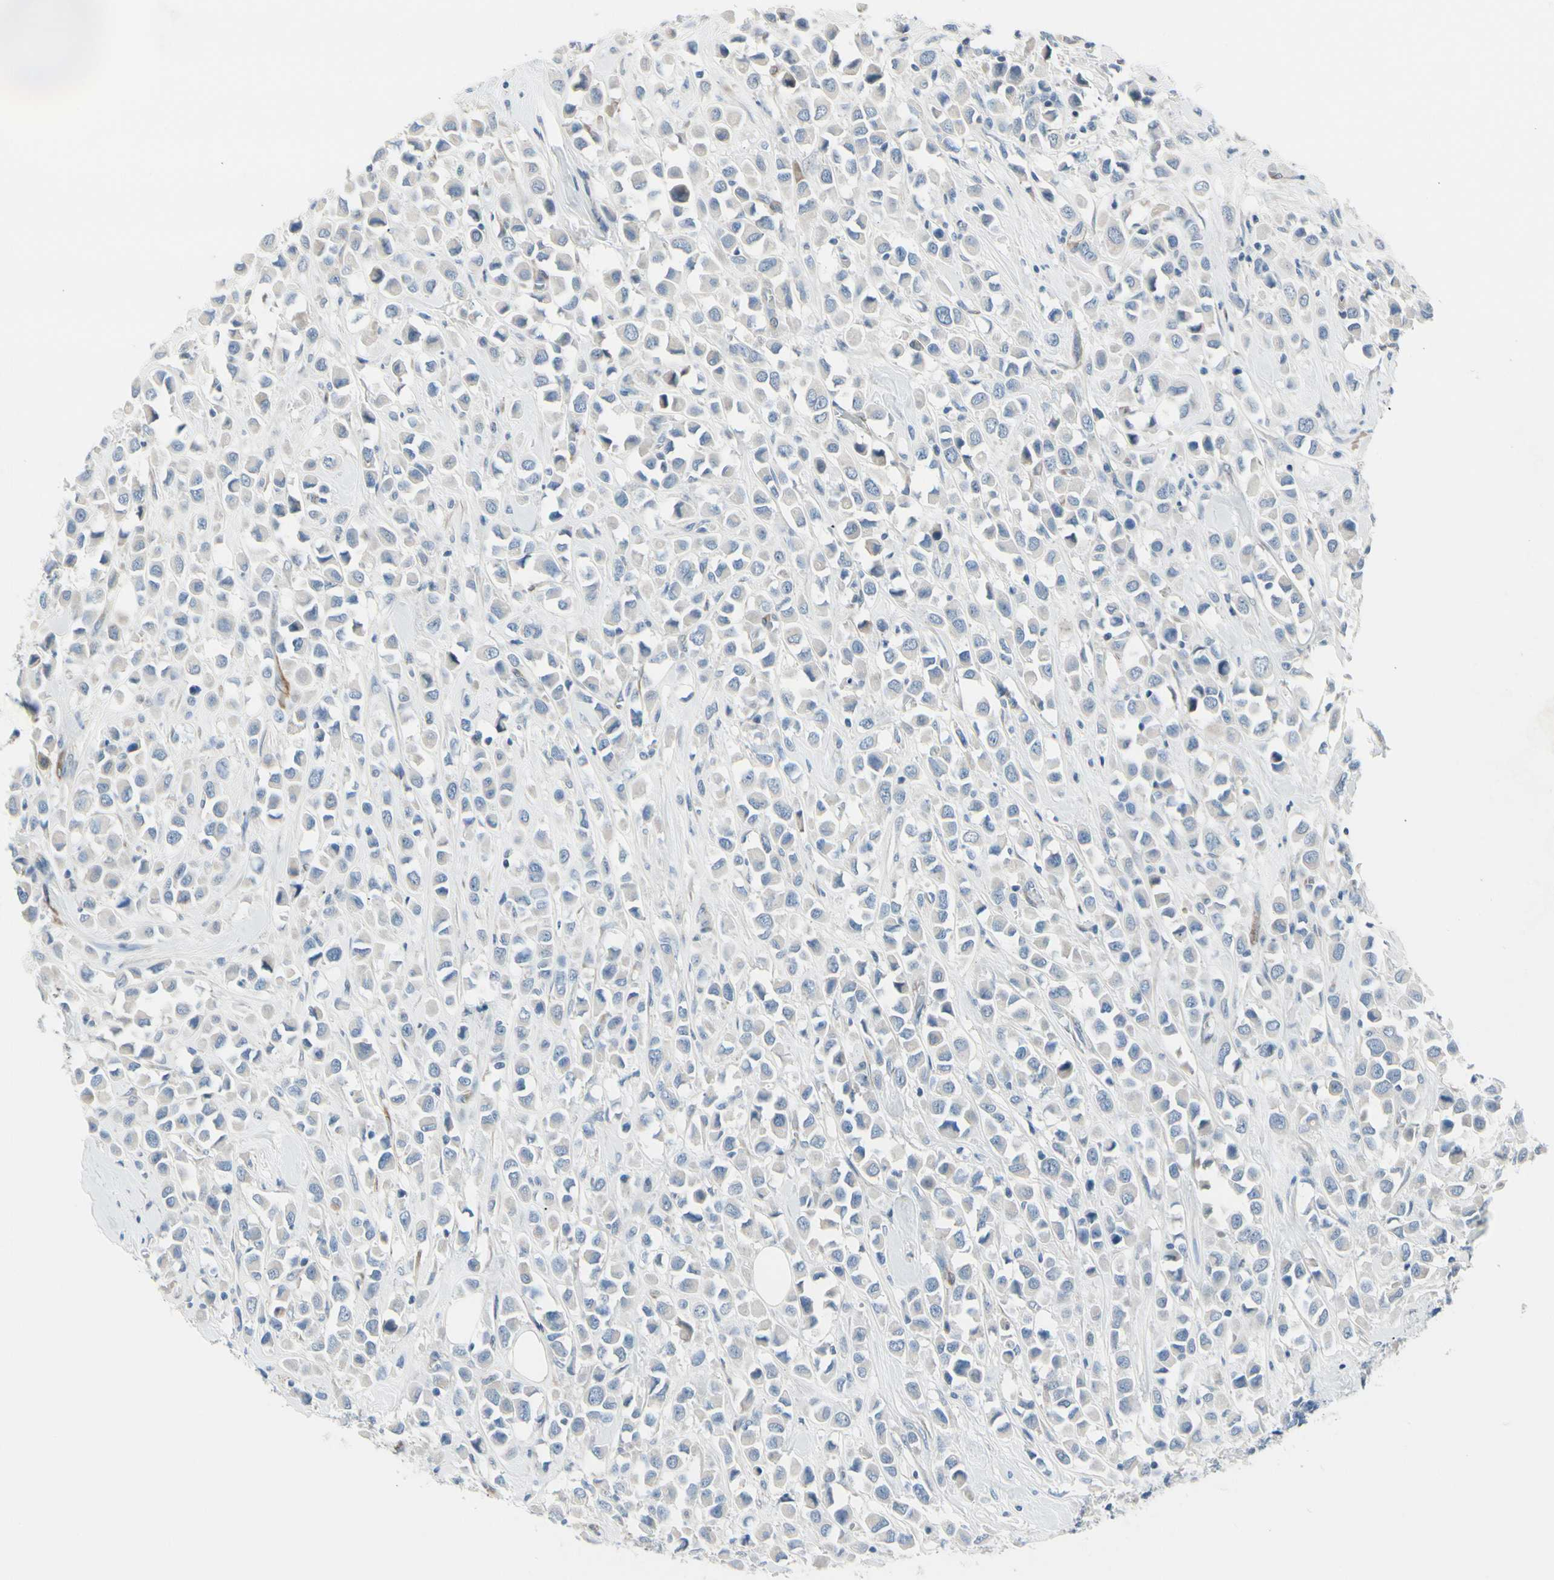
{"staining": {"intensity": "negative", "quantity": "none", "location": "none"}, "tissue": "breast cancer", "cell_type": "Tumor cells", "image_type": "cancer", "snomed": [{"axis": "morphology", "description": "Duct carcinoma"}, {"axis": "topography", "description": "Breast"}], "caption": "Image shows no significant protein expression in tumor cells of breast cancer (infiltrating ductal carcinoma).", "gene": "MAP2", "patient": {"sex": "female", "age": 61}}